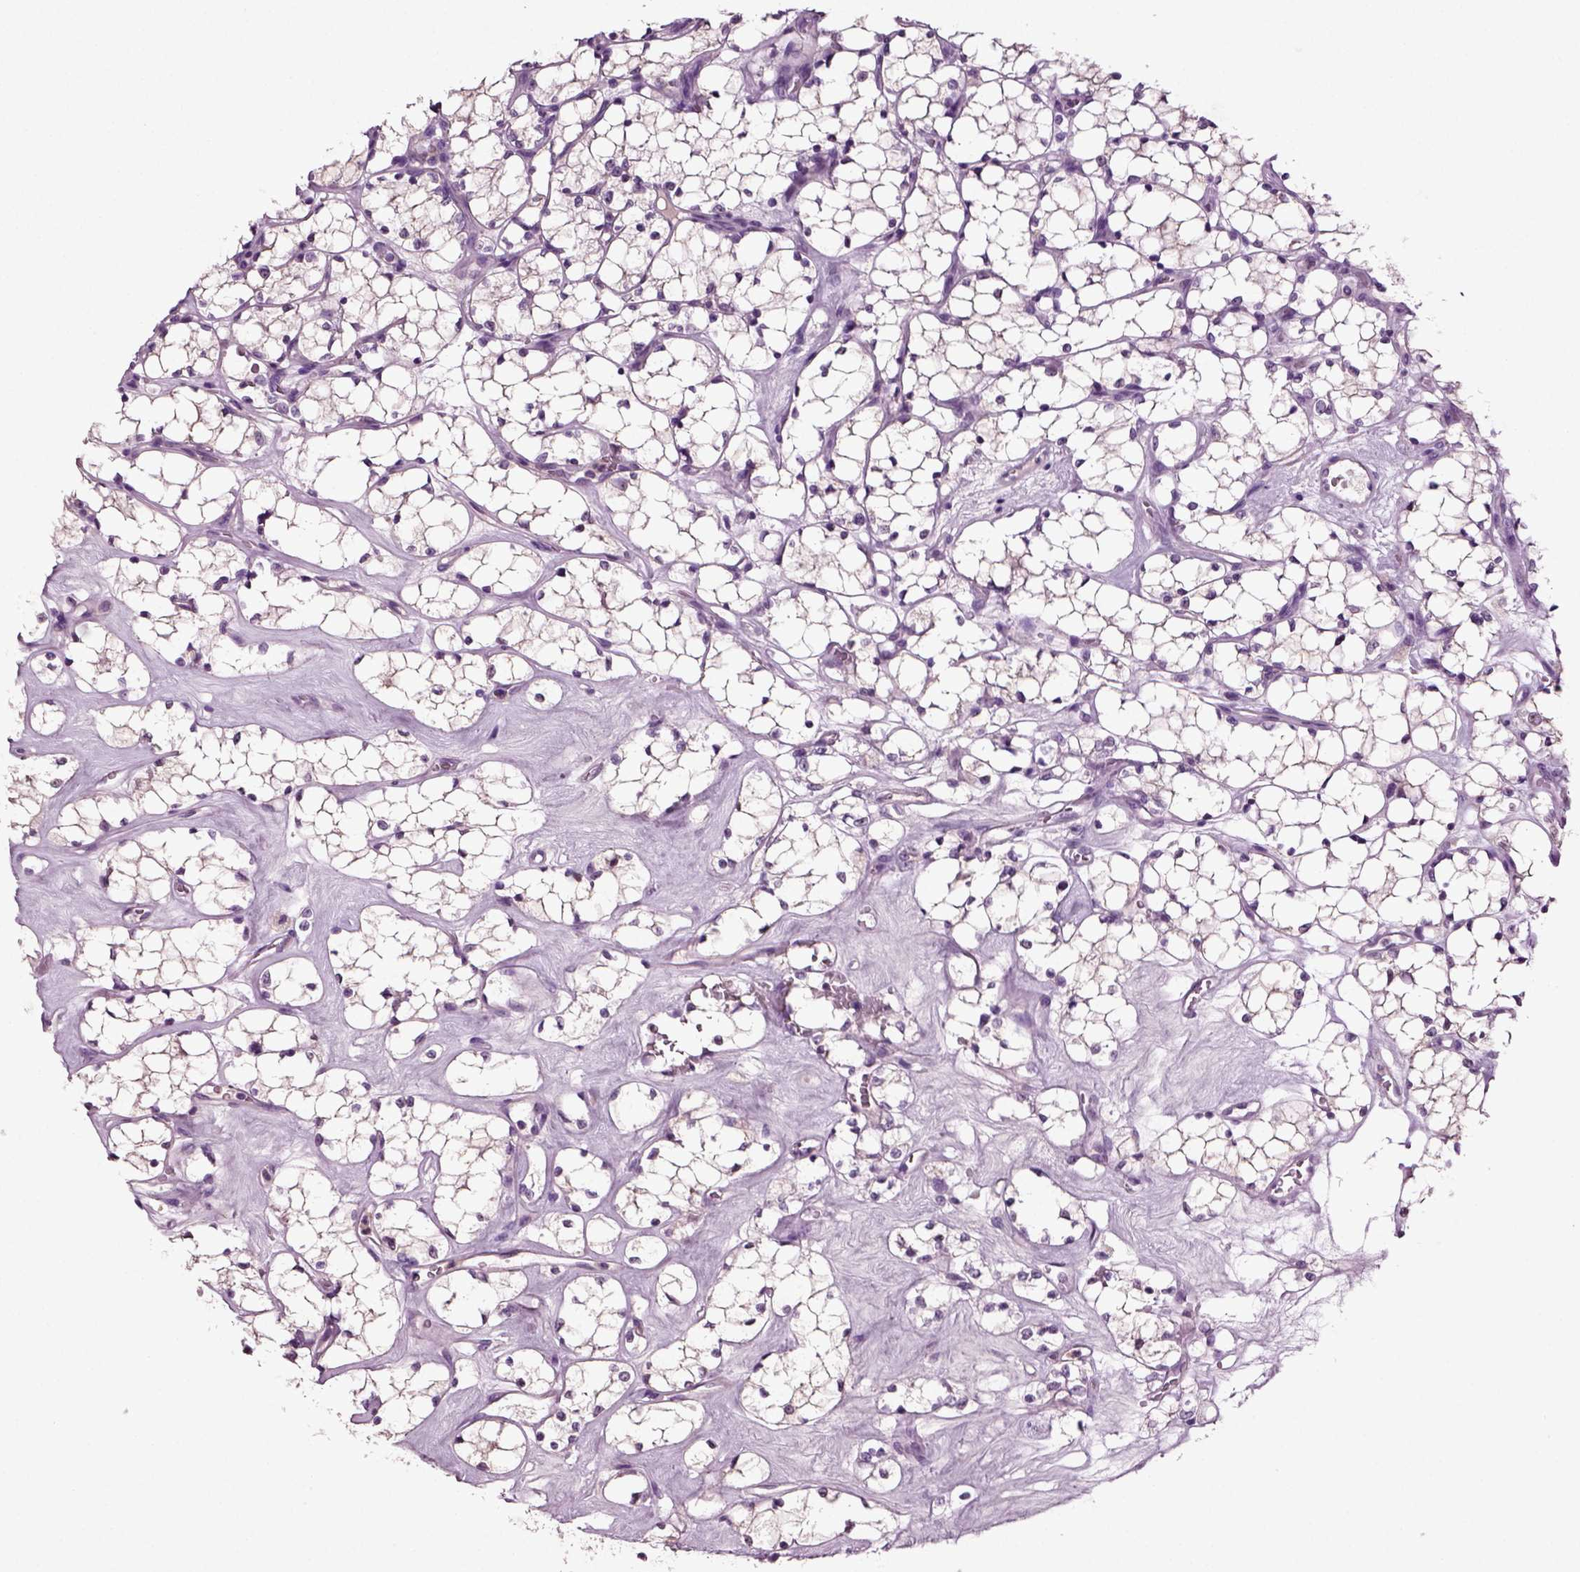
{"staining": {"intensity": "negative", "quantity": "none", "location": "none"}, "tissue": "renal cancer", "cell_type": "Tumor cells", "image_type": "cancer", "snomed": [{"axis": "morphology", "description": "Adenocarcinoma, NOS"}, {"axis": "topography", "description": "Kidney"}], "caption": "This is a photomicrograph of IHC staining of renal adenocarcinoma, which shows no positivity in tumor cells. (Stains: DAB immunohistochemistry with hematoxylin counter stain, Microscopy: brightfield microscopy at high magnification).", "gene": "FGF11", "patient": {"sex": "female", "age": 69}}